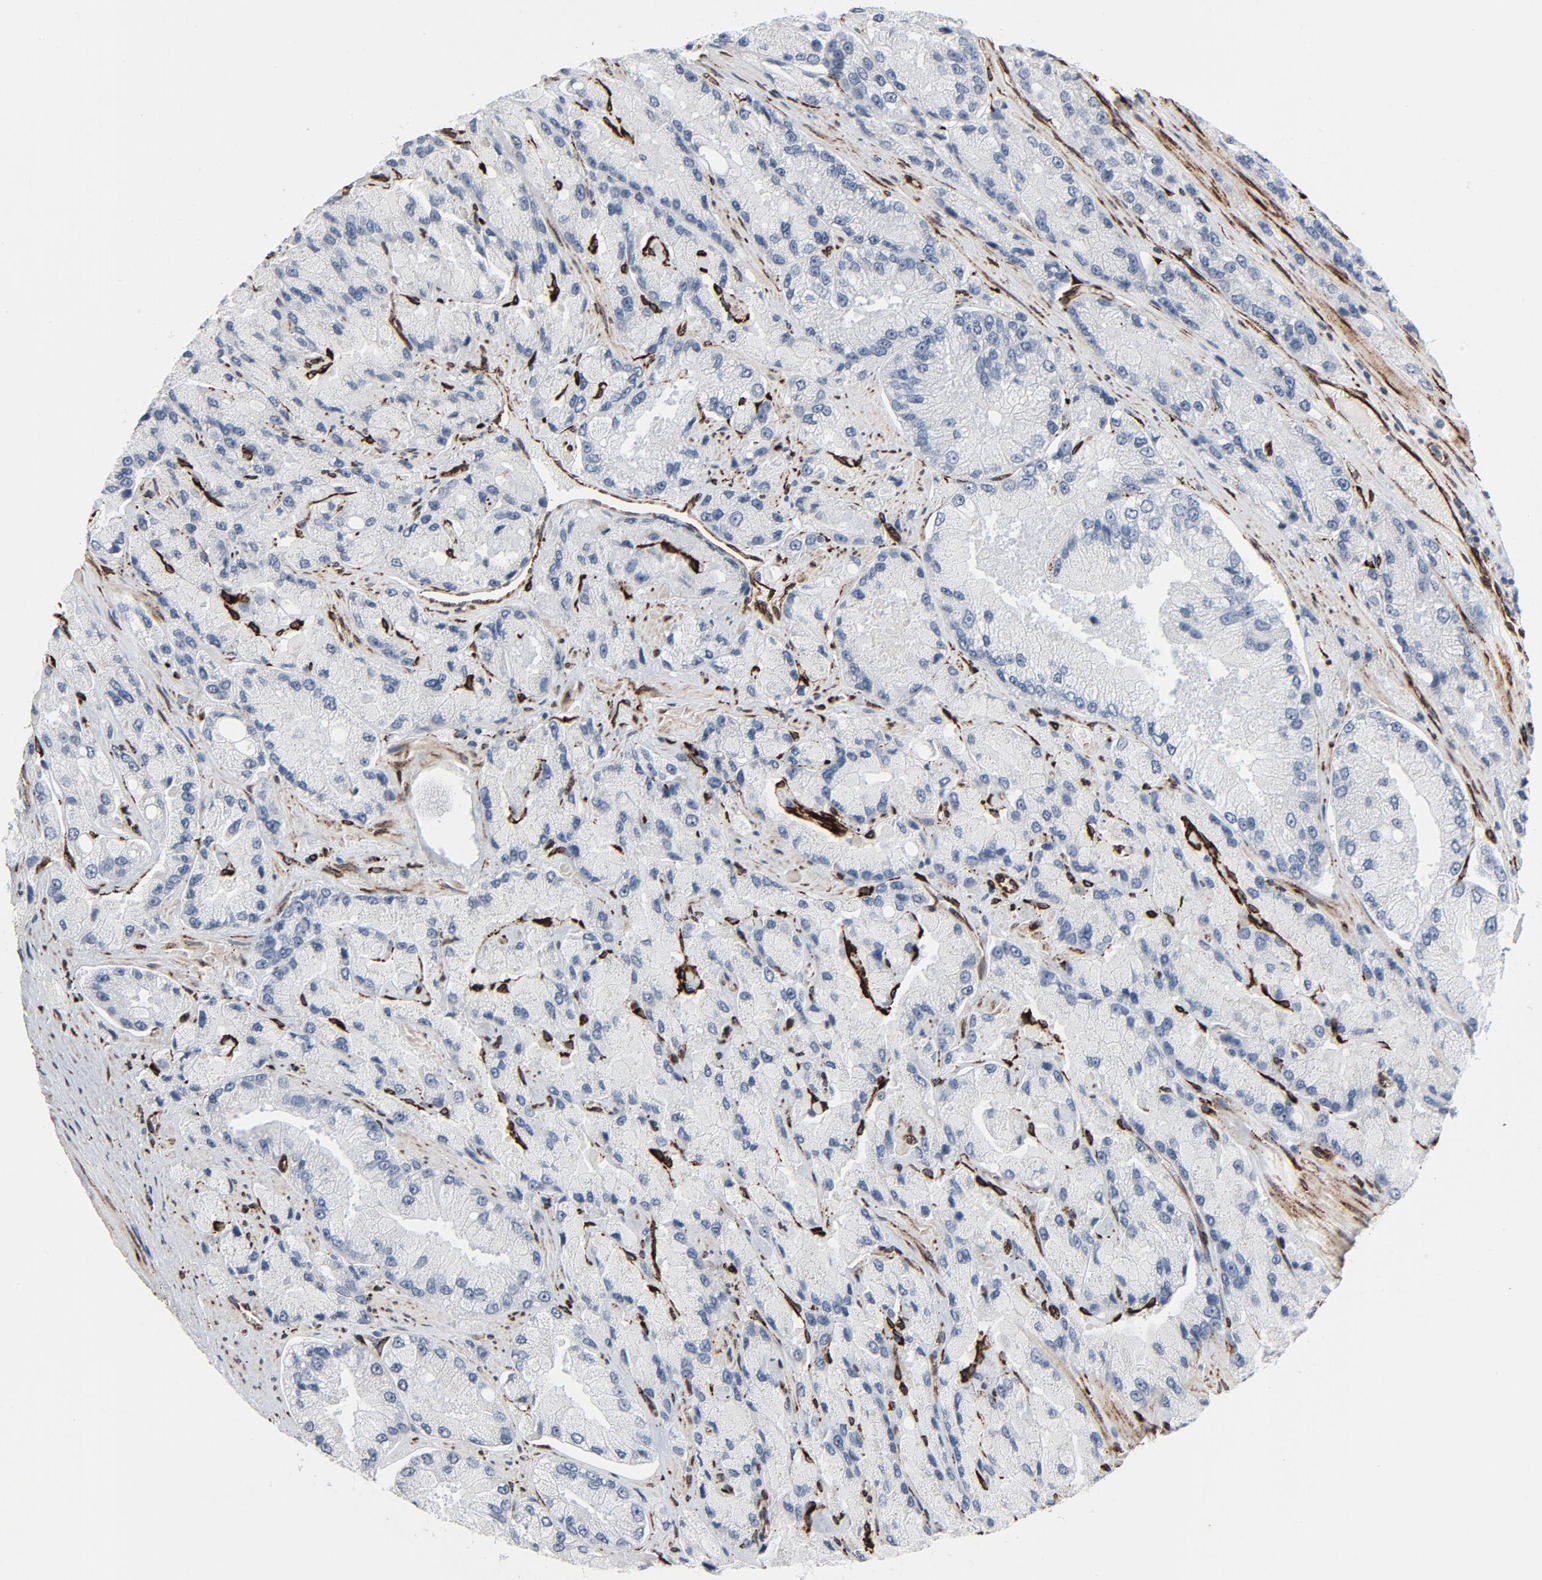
{"staining": {"intensity": "negative", "quantity": "none", "location": "none"}, "tissue": "prostate cancer", "cell_type": "Tumor cells", "image_type": "cancer", "snomed": [{"axis": "morphology", "description": "Adenocarcinoma, Low grade"}, {"axis": "topography", "description": "Prostate"}], "caption": "Tumor cells are negative for protein expression in human prostate low-grade adenocarcinoma. Nuclei are stained in blue.", "gene": "SERPINH1", "patient": {"sex": "male", "age": 60}}